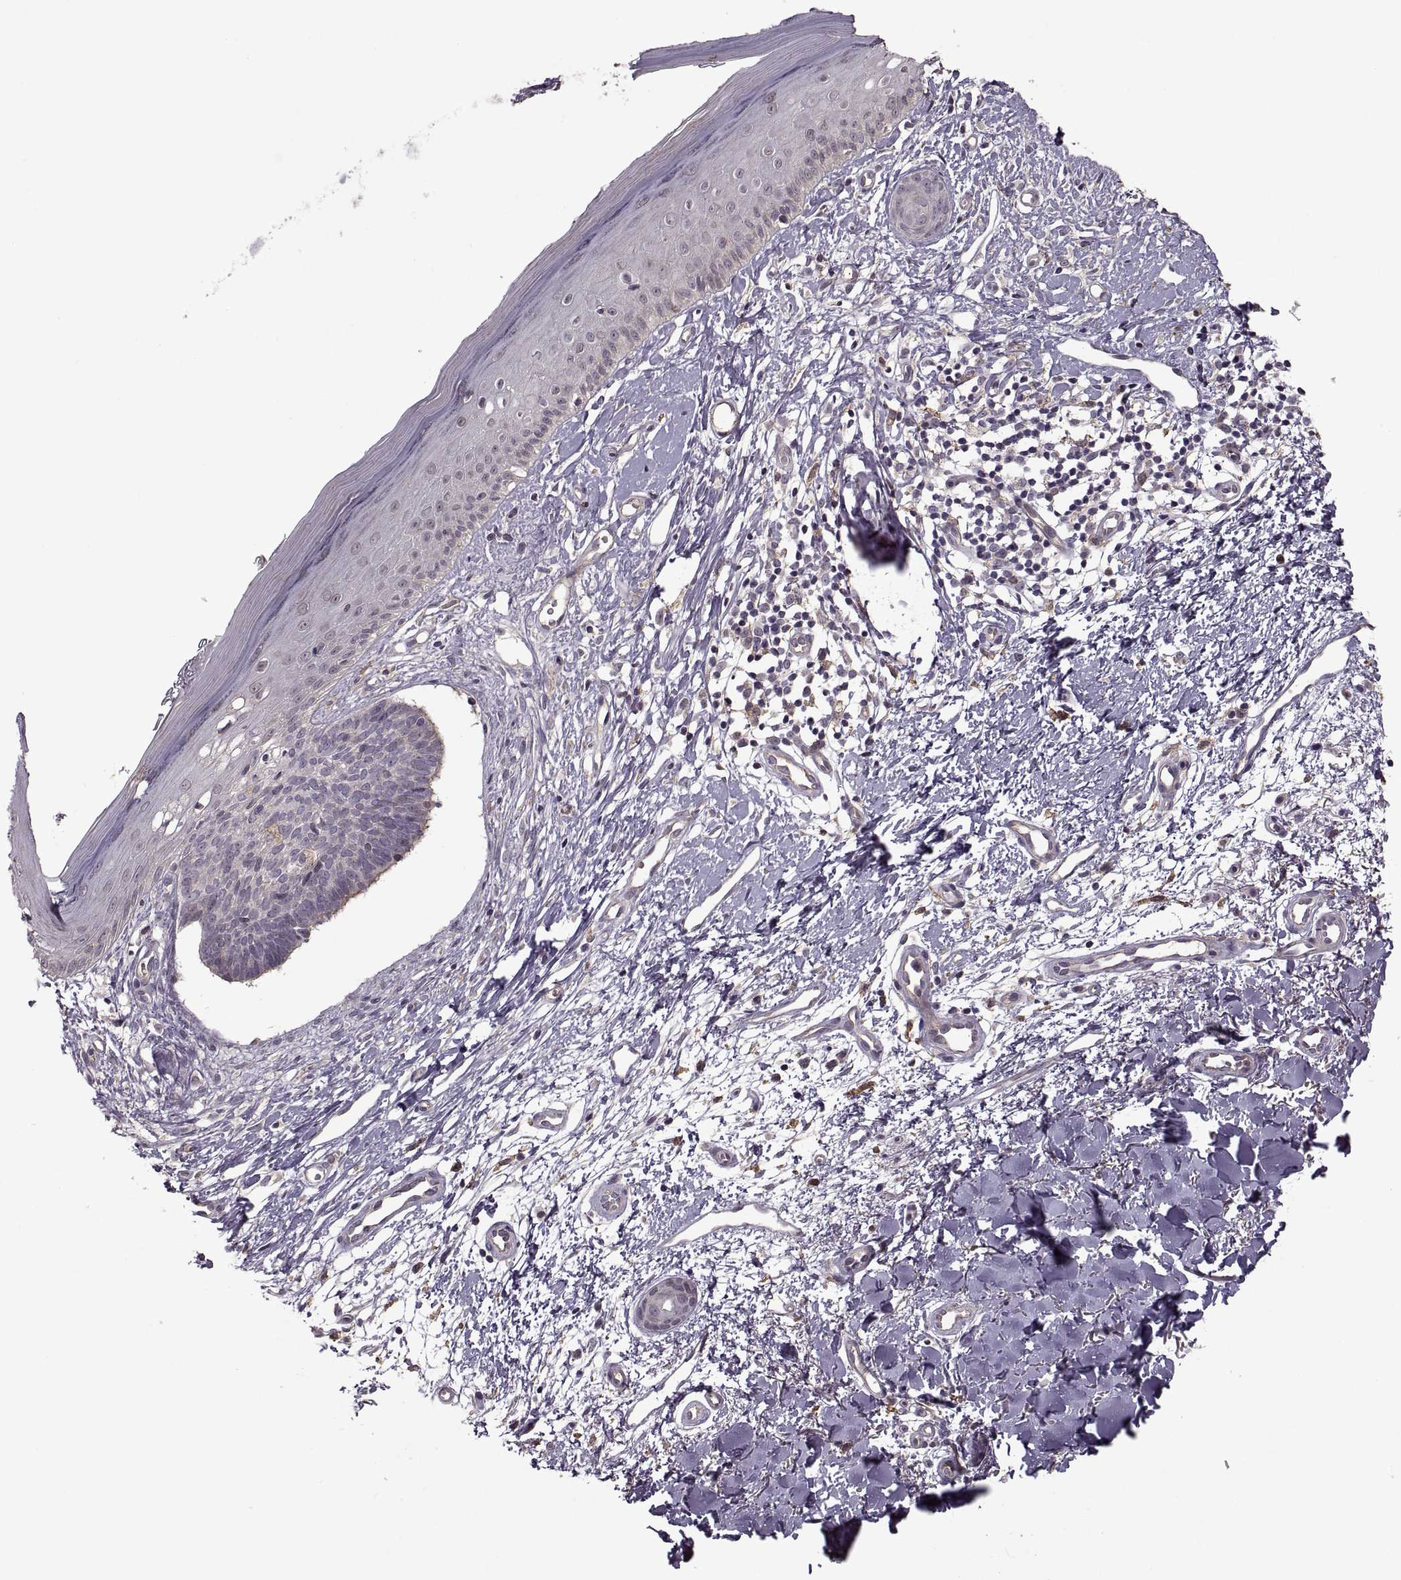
{"staining": {"intensity": "negative", "quantity": "none", "location": "none"}, "tissue": "skin cancer", "cell_type": "Tumor cells", "image_type": "cancer", "snomed": [{"axis": "morphology", "description": "Basal cell carcinoma"}, {"axis": "topography", "description": "Skin"}], "caption": "There is no significant expression in tumor cells of basal cell carcinoma (skin).", "gene": "PIERCE1", "patient": {"sex": "male", "age": 51}}